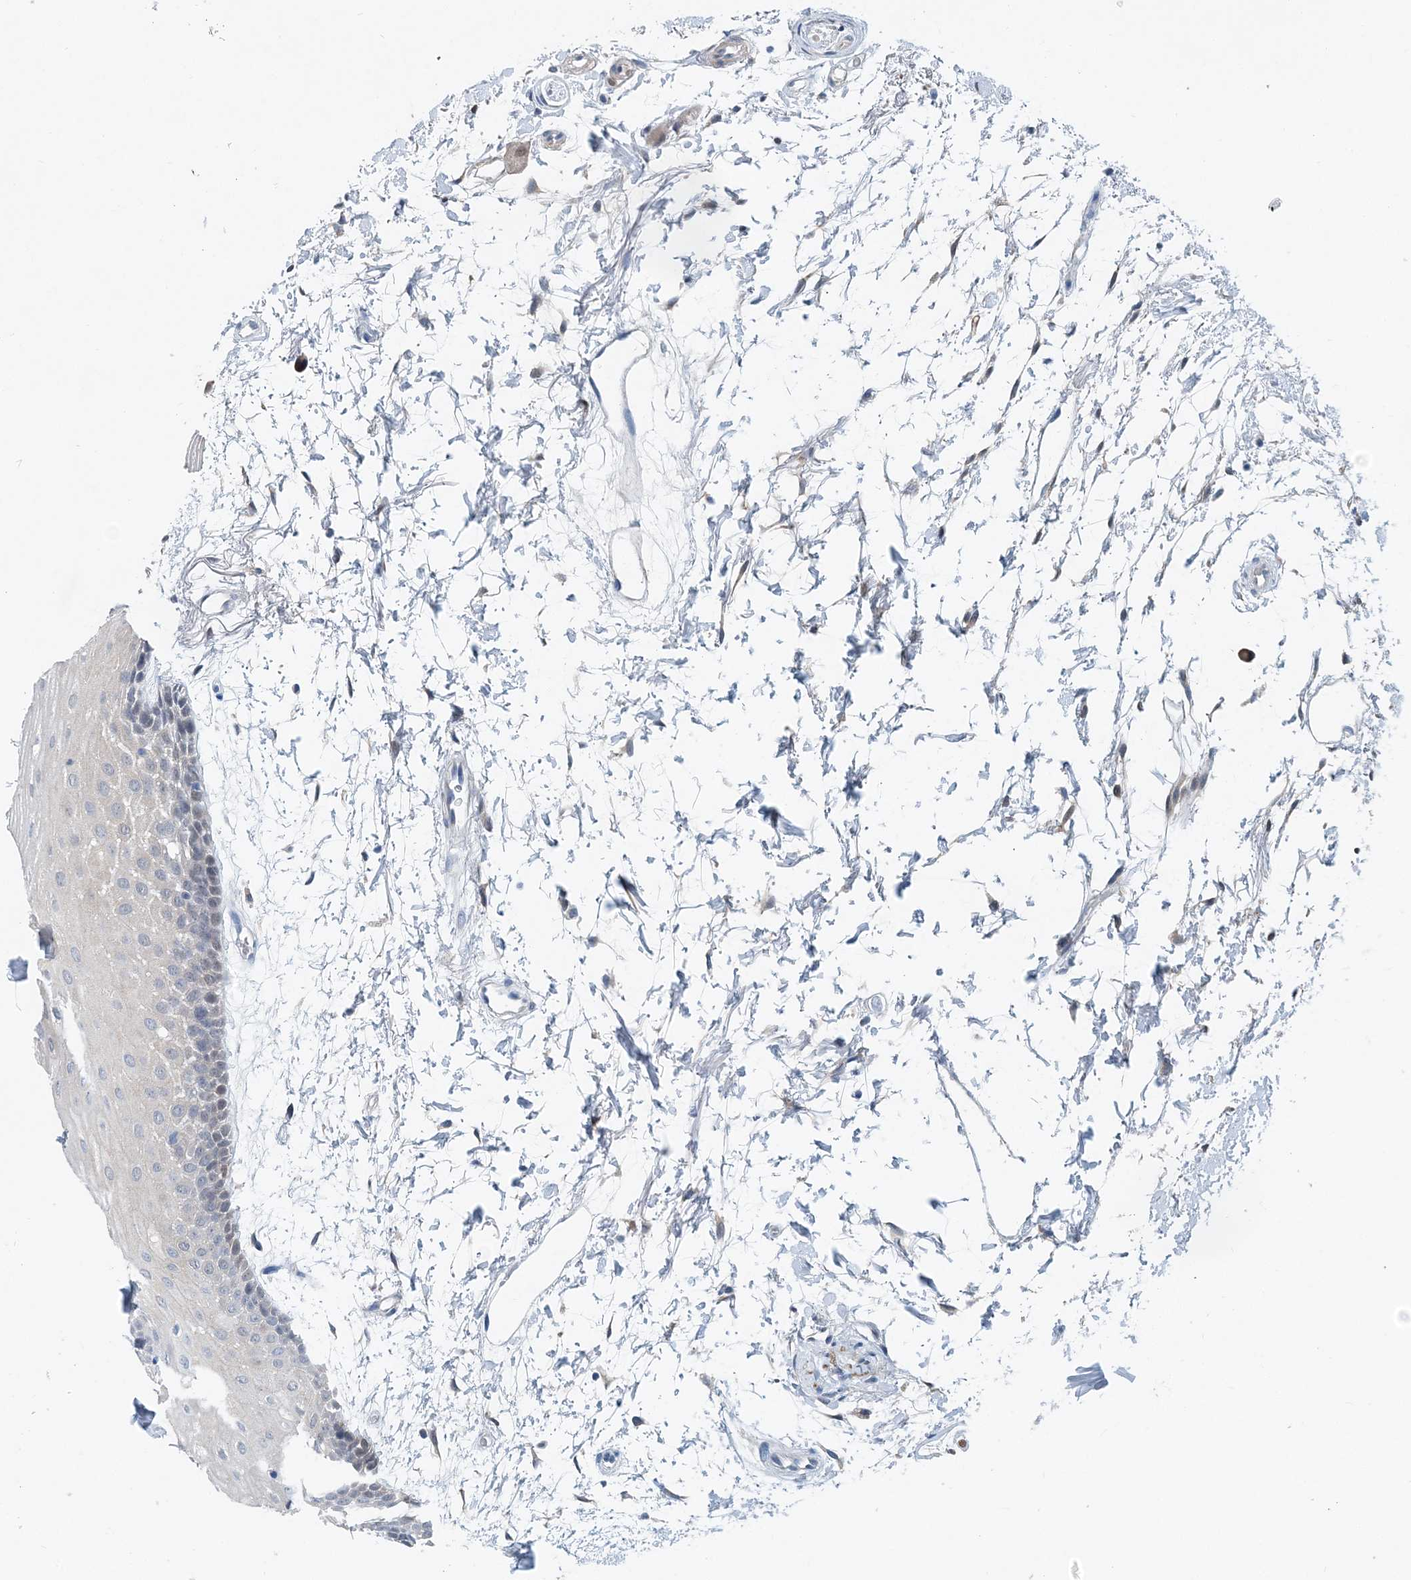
{"staining": {"intensity": "negative", "quantity": "none", "location": "none"}, "tissue": "oral mucosa", "cell_type": "Squamous epithelial cells", "image_type": "normal", "snomed": [{"axis": "morphology", "description": "Normal tissue, NOS"}, {"axis": "topography", "description": "Skeletal muscle"}, {"axis": "topography", "description": "Oral tissue"}, {"axis": "topography", "description": "Peripheral nerve tissue"}], "caption": "Immunohistochemistry (IHC) of benign human oral mucosa exhibits no expression in squamous epithelial cells.", "gene": "PFN2", "patient": {"sex": "female", "age": 84}}